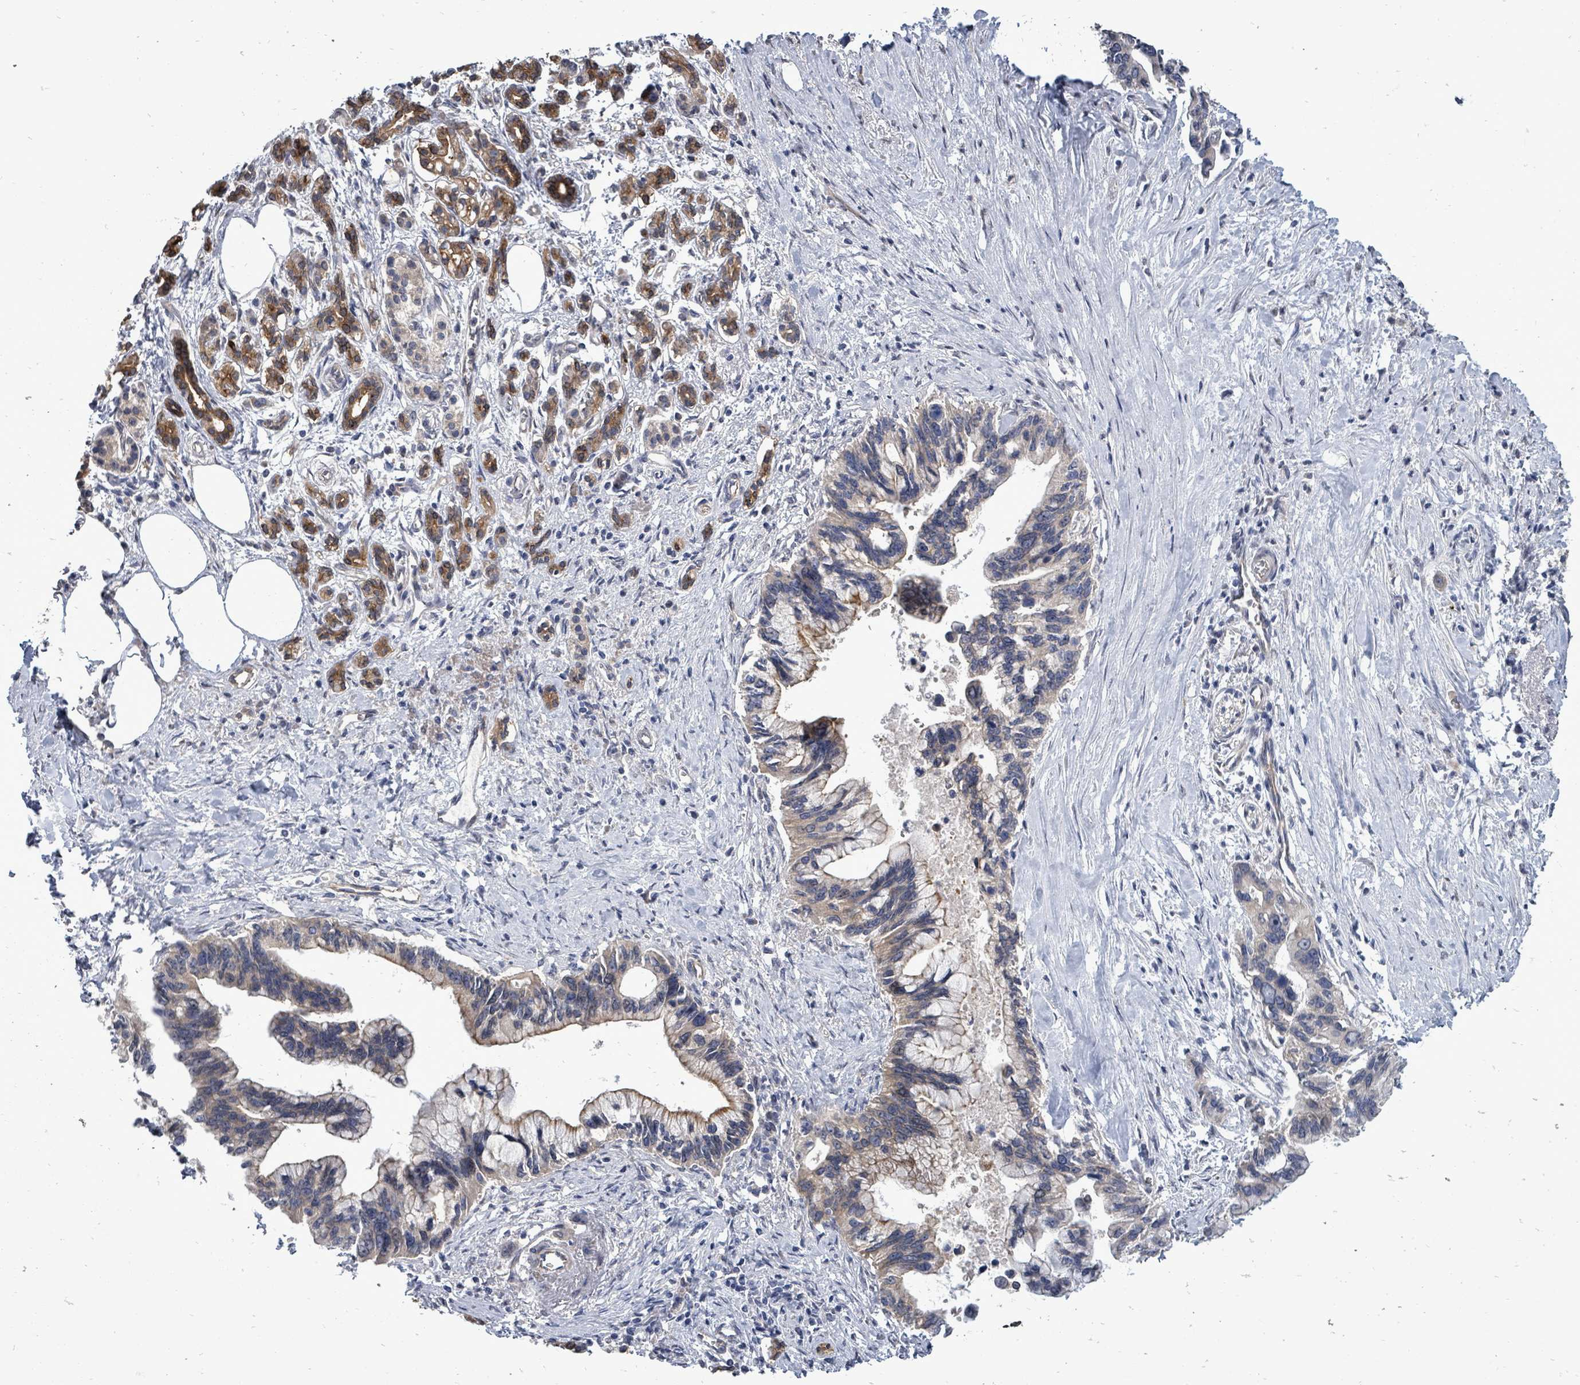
{"staining": {"intensity": "weak", "quantity": "<25%", "location": "cytoplasmic/membranous"}, "tissue": "pancreatic cancer", "cell_type": "Tumor cells", "image_type": "cancer", "snomed": [{"axis": "morphology", "description": "Adenocarcinoma, NOS"}, {"axis": "topography", "description": "Pancreas"}], "caption": "Adenocarcinoma (pancreatic) was stained to show a protein in brown. There is no significant expression in tumor cells.", "gene": "RALGAPB", "patient": {"sex": "female", "age": 83}}